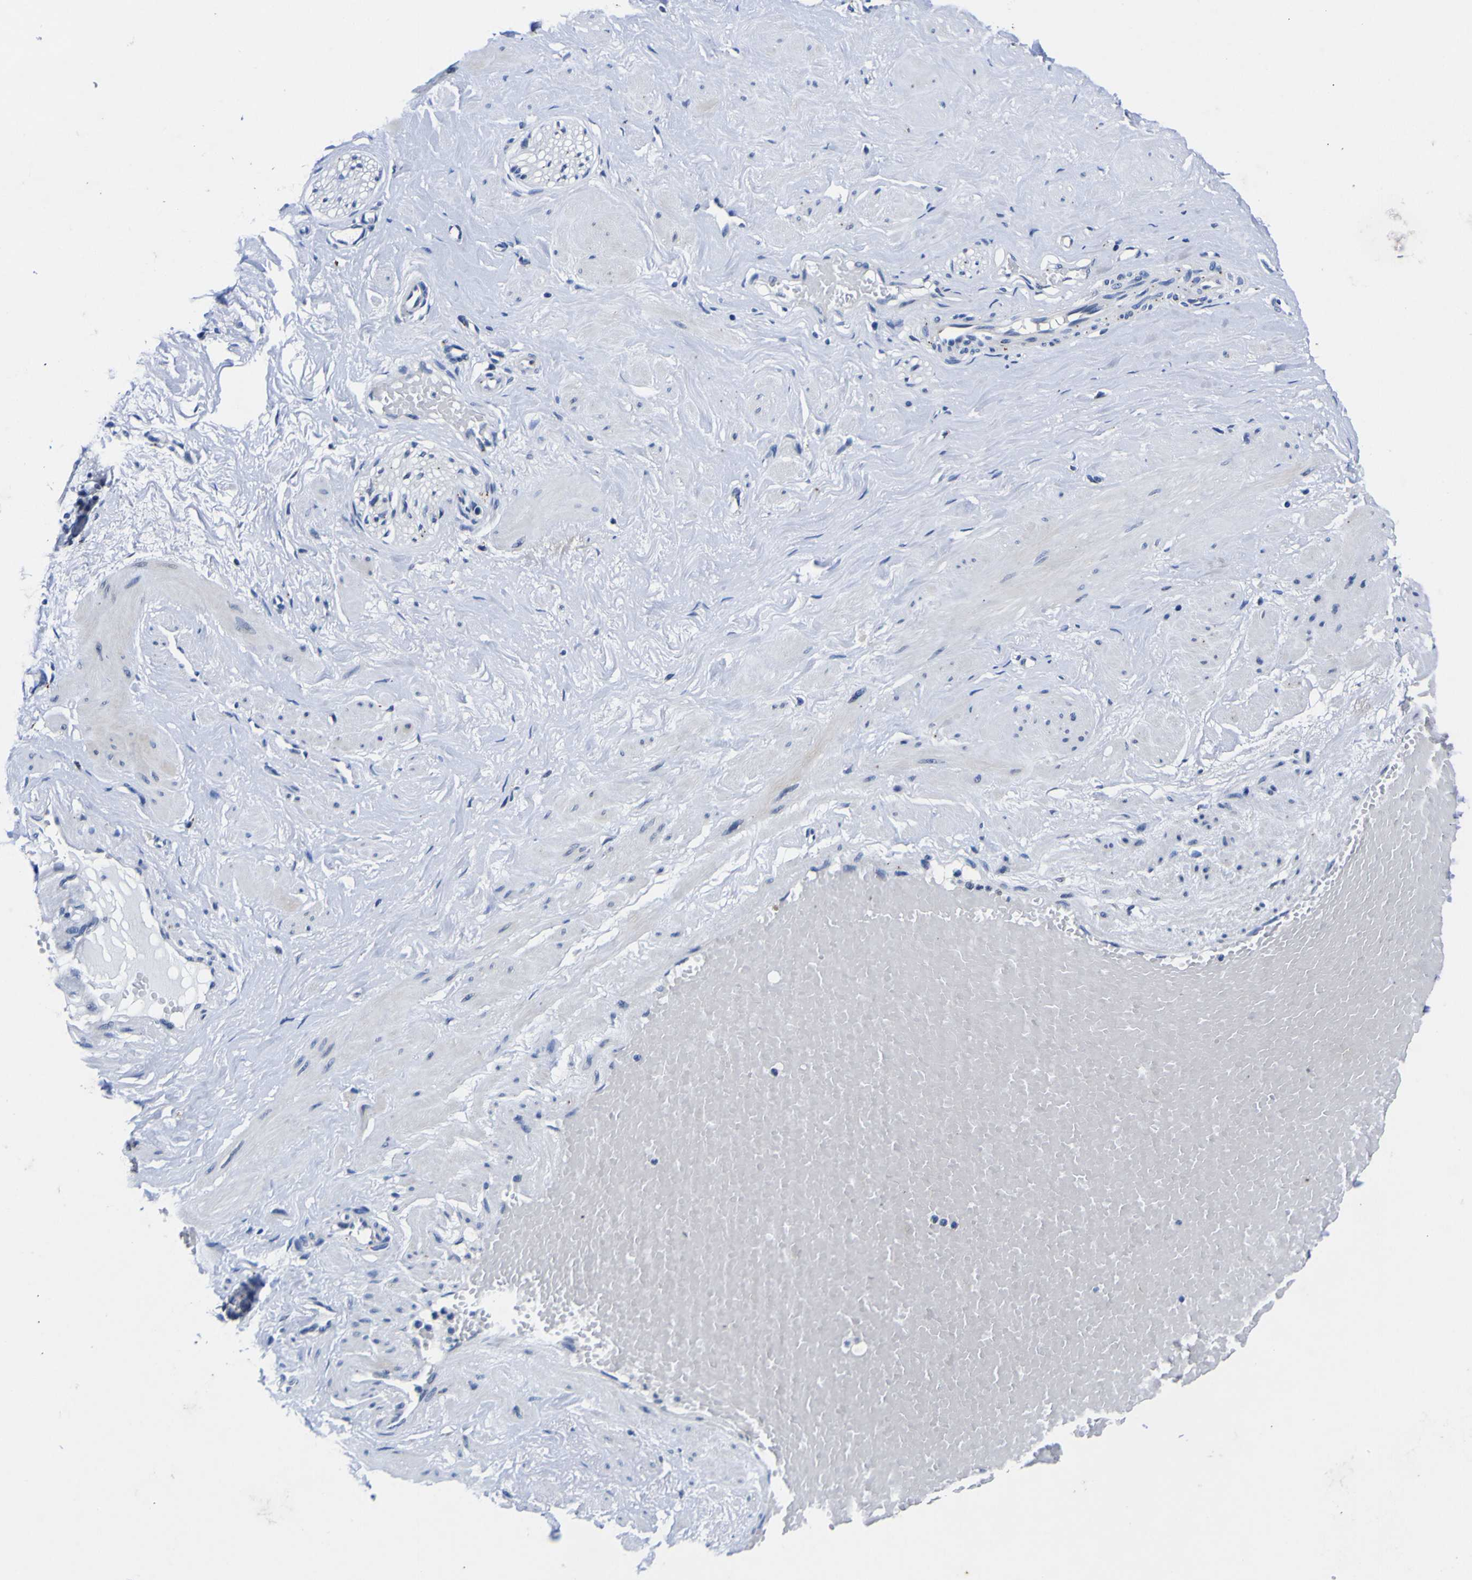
{"staining": {"intensity": "negative", "quantity": "none", "location": "none"}, "tissue": "soft tissue", "cell_type": "Fibroblasts", "image_type": "normal", "snomed": [{"axis": "morphology", "description": "Normal tissue, NOS"}, {"axis": "topography", "description": "Soft tissue"}, {"axis": "topography", "description": "Vascular tissue"}], "caption": "Photomicrograph shows no significant protein positivity in fibroblasts of benign soft tissue. (DAB immunohistochemistry, high magnification).", "gene": "IGFLR1", "patient": {"sex": "female", "age": 35}}